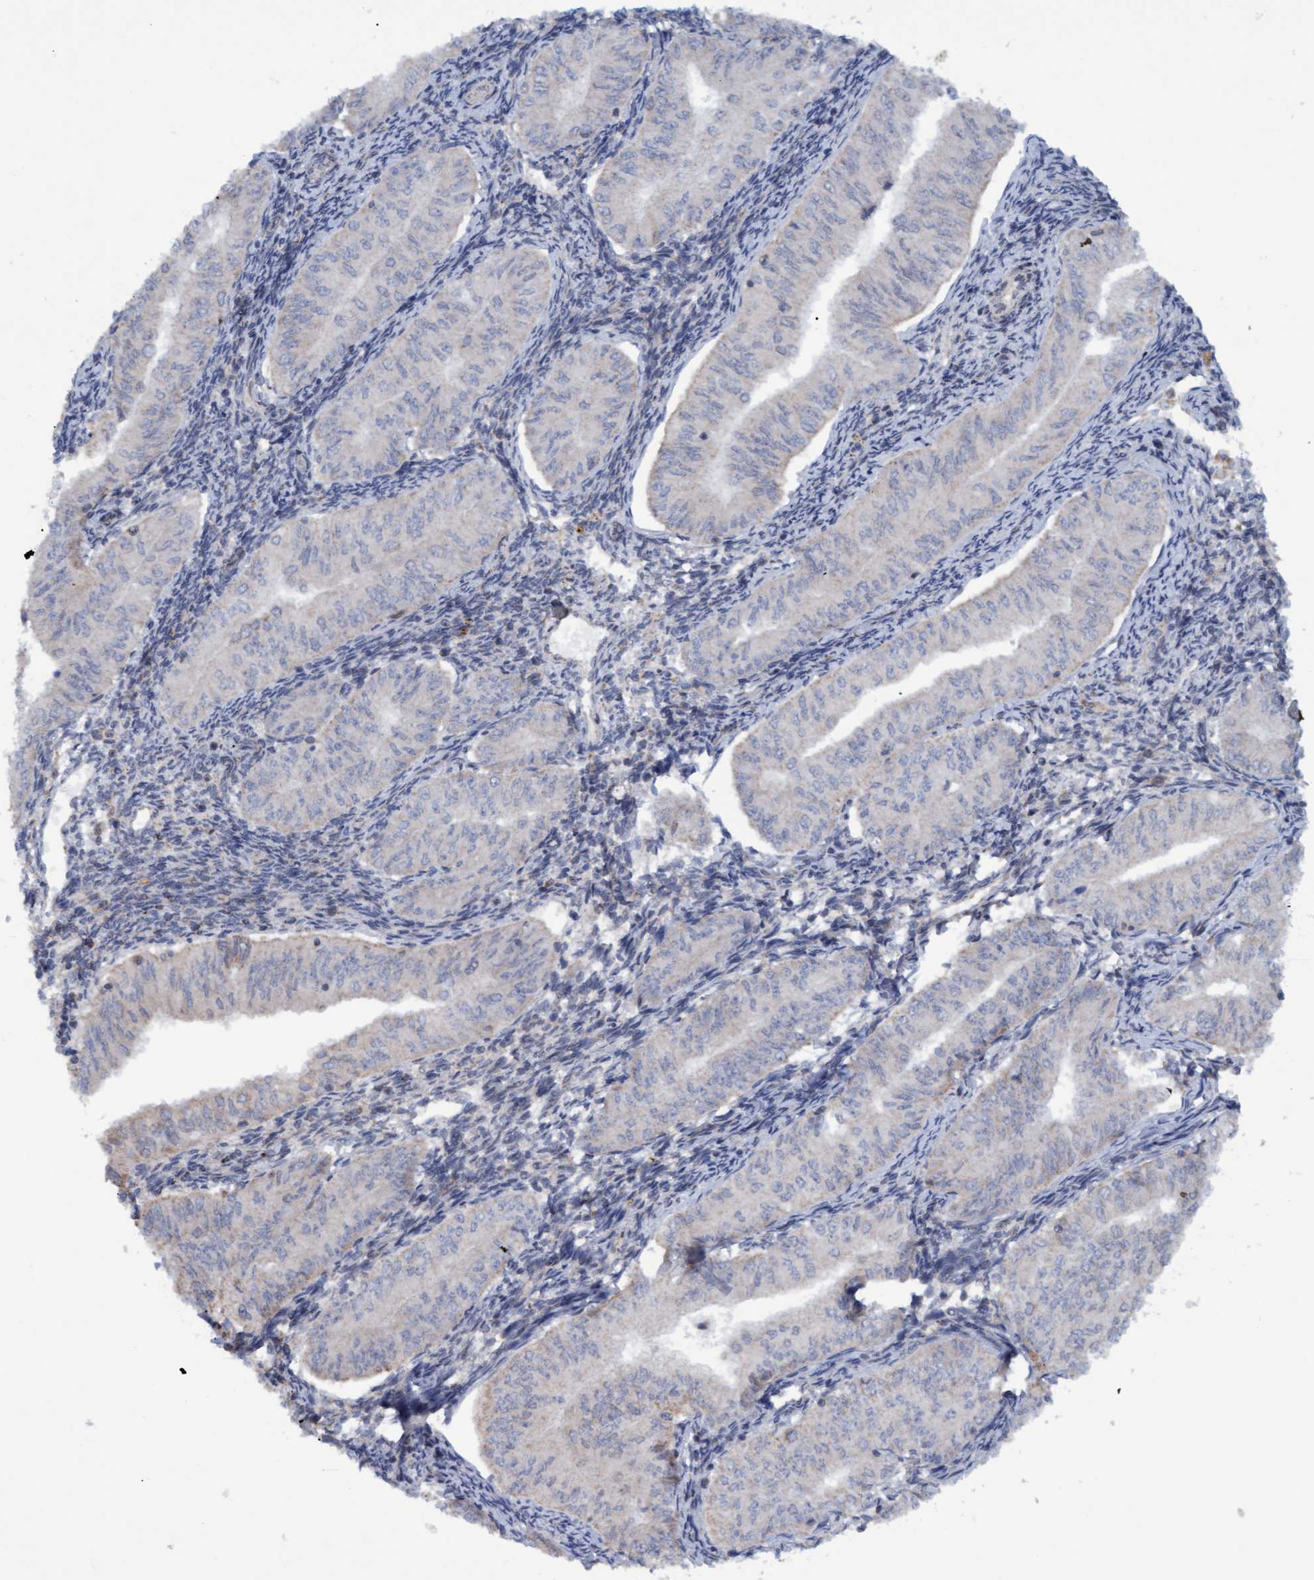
{"staining": {"intensity": "negative", "quantity": "none", "location": "none"}, "tissue": "endometrial cancer", "cell_type": "Tumor cells", "image_type": "cancer", "snomed": [{"axis": "morphology", "description": "Normal tissue, NOS"}, {"axis": "morphology", "description": "Adenocarcinoma, NOS"}, {"axis": "topography", "description": "Endometrium"}], "caption": "Immunohistochemical staining of human adenocarcinoma (endometrial) reveals no significant positivity in tumor cells.", "gene": "MGLL", "patient": {"sex": "female", "age": 53}}